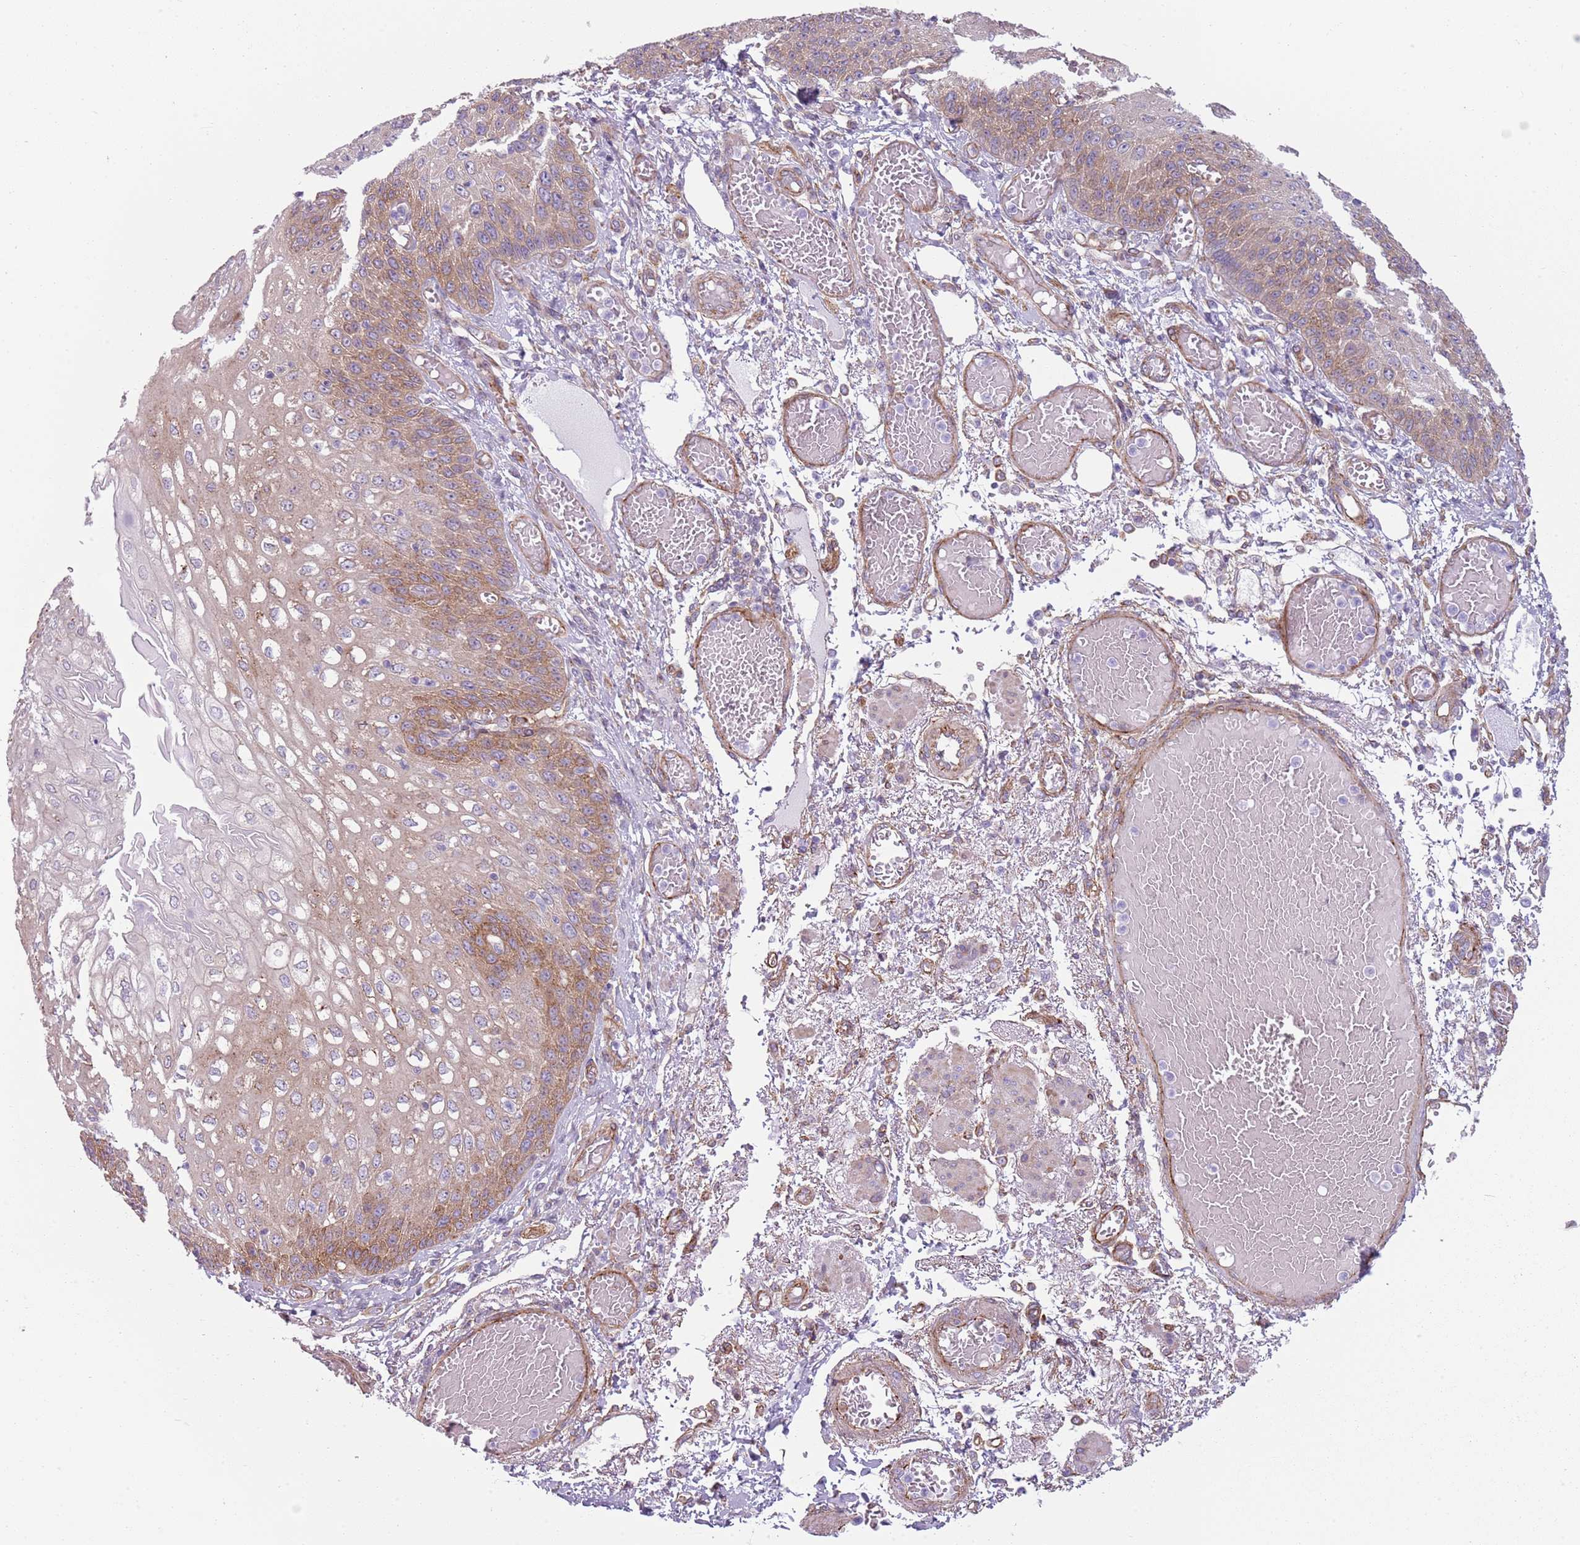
{"staining": {"intensity": "moderate", "quantity": "25%-75%", "location": "cytoplasmic/membranous"}, "tissue": "esophagus", "cell_type": "Squamous epithelial cells", "image_type": "normal", "snomed": [{"axis": "morphology", "description": "Normal tissue, NOS"}, {"axis": "topography", "description": "Esophagus"}], "caption": "Esophagus stained for a protein (brown) reveals moderate cytoplasmic/membranous positive expression in approximately 25%-75% of squamous epithelial cells.", "gene": "SNX1", "patient": {"sex": "male", "age": 81}}